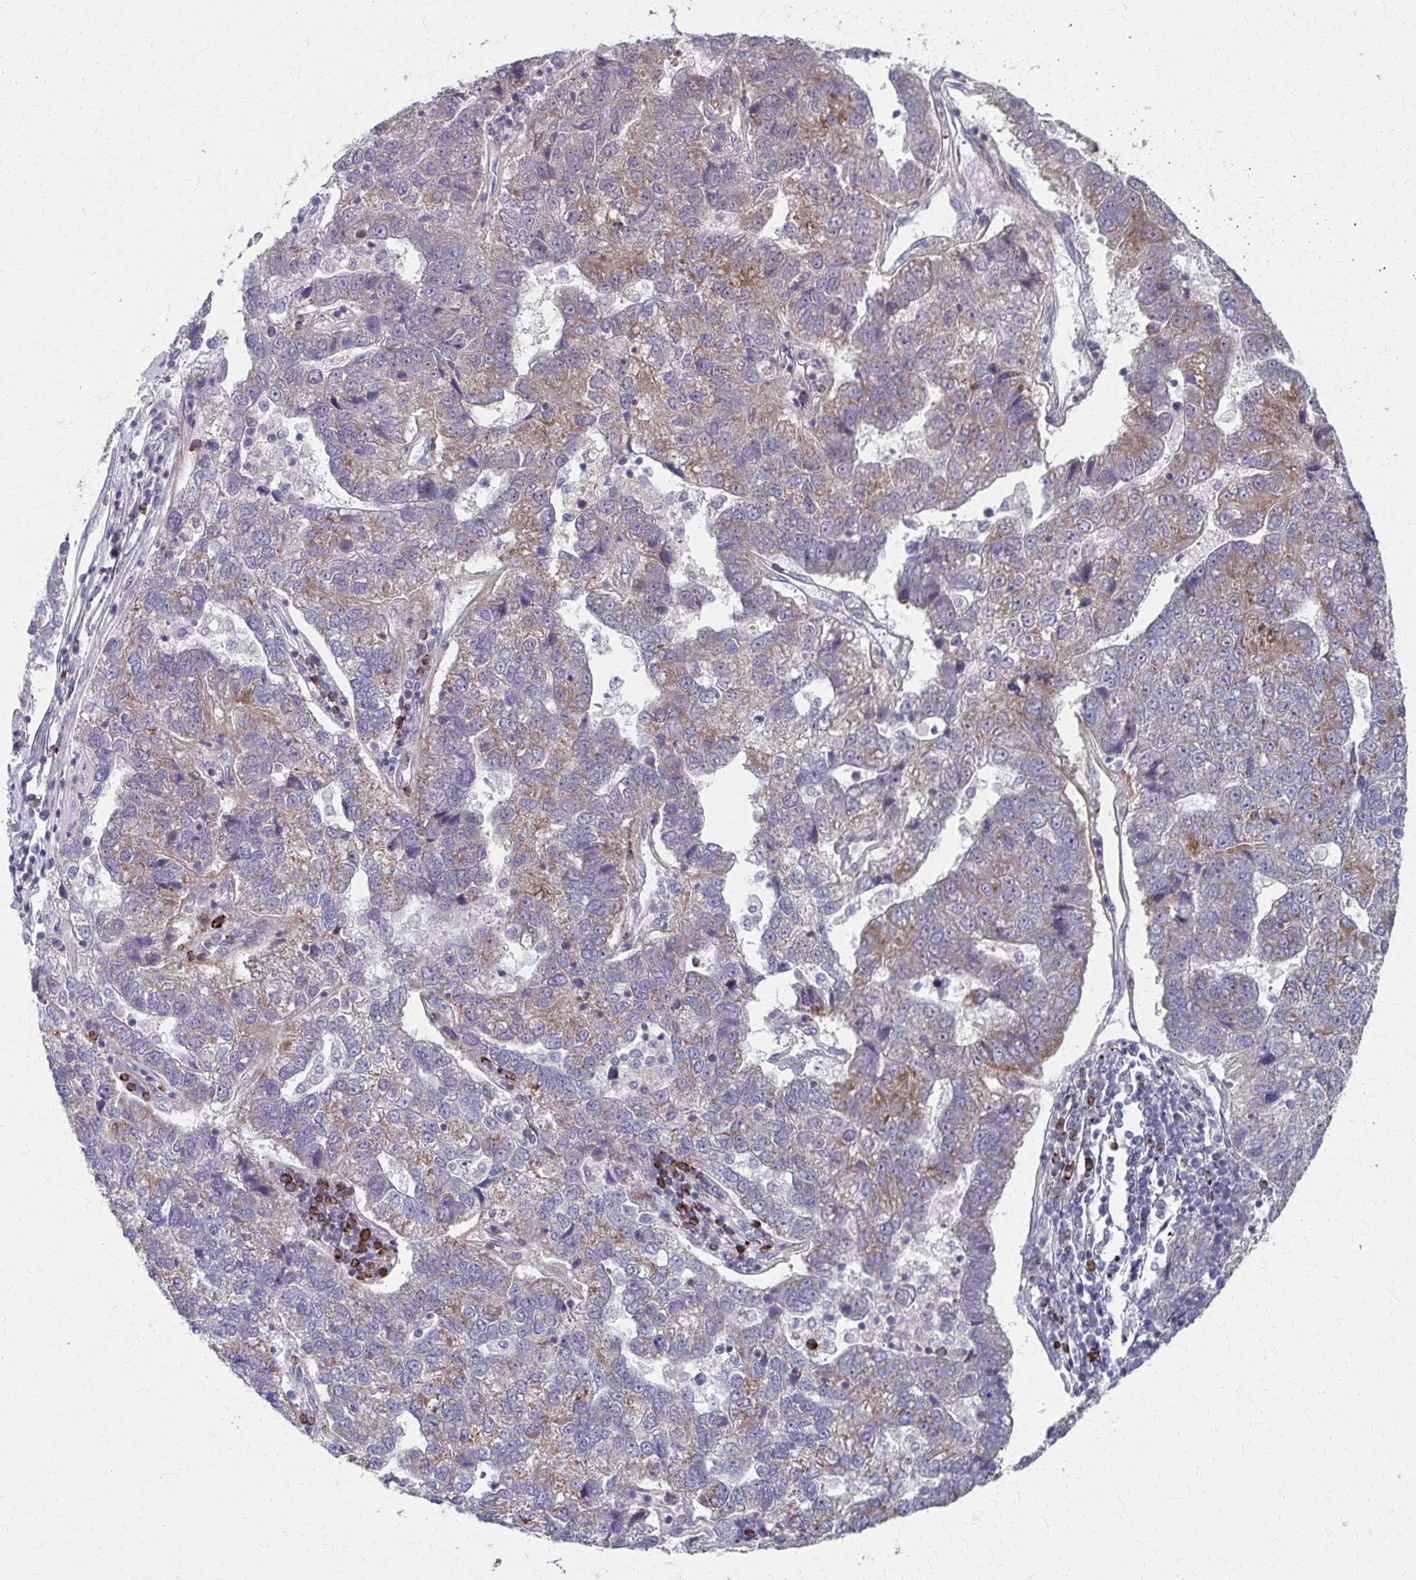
{"staining": {"intensity": "weak", "quantity": "25%-75%", "location": "cytoplasmic/membranous"}, "tissue": "pancreatic cancer", "cell_type": "Tumor cells", "image_type": "cancer", "snomed": [{"axis": "morphology", "description": "Adenocarcinoma, NOS"}, {"axis": "topography", "description": "Pancreas"}], "caption": "A histopathology image showing weak cytoplasmic/membranous positivity in about 25%-75% of tumor cells in pancreatic adenocarcinoma, as visualized by brown immunohistochemical staining.", "gene": "FAHD1", "patient": {"sex": "female", "age": 61}}